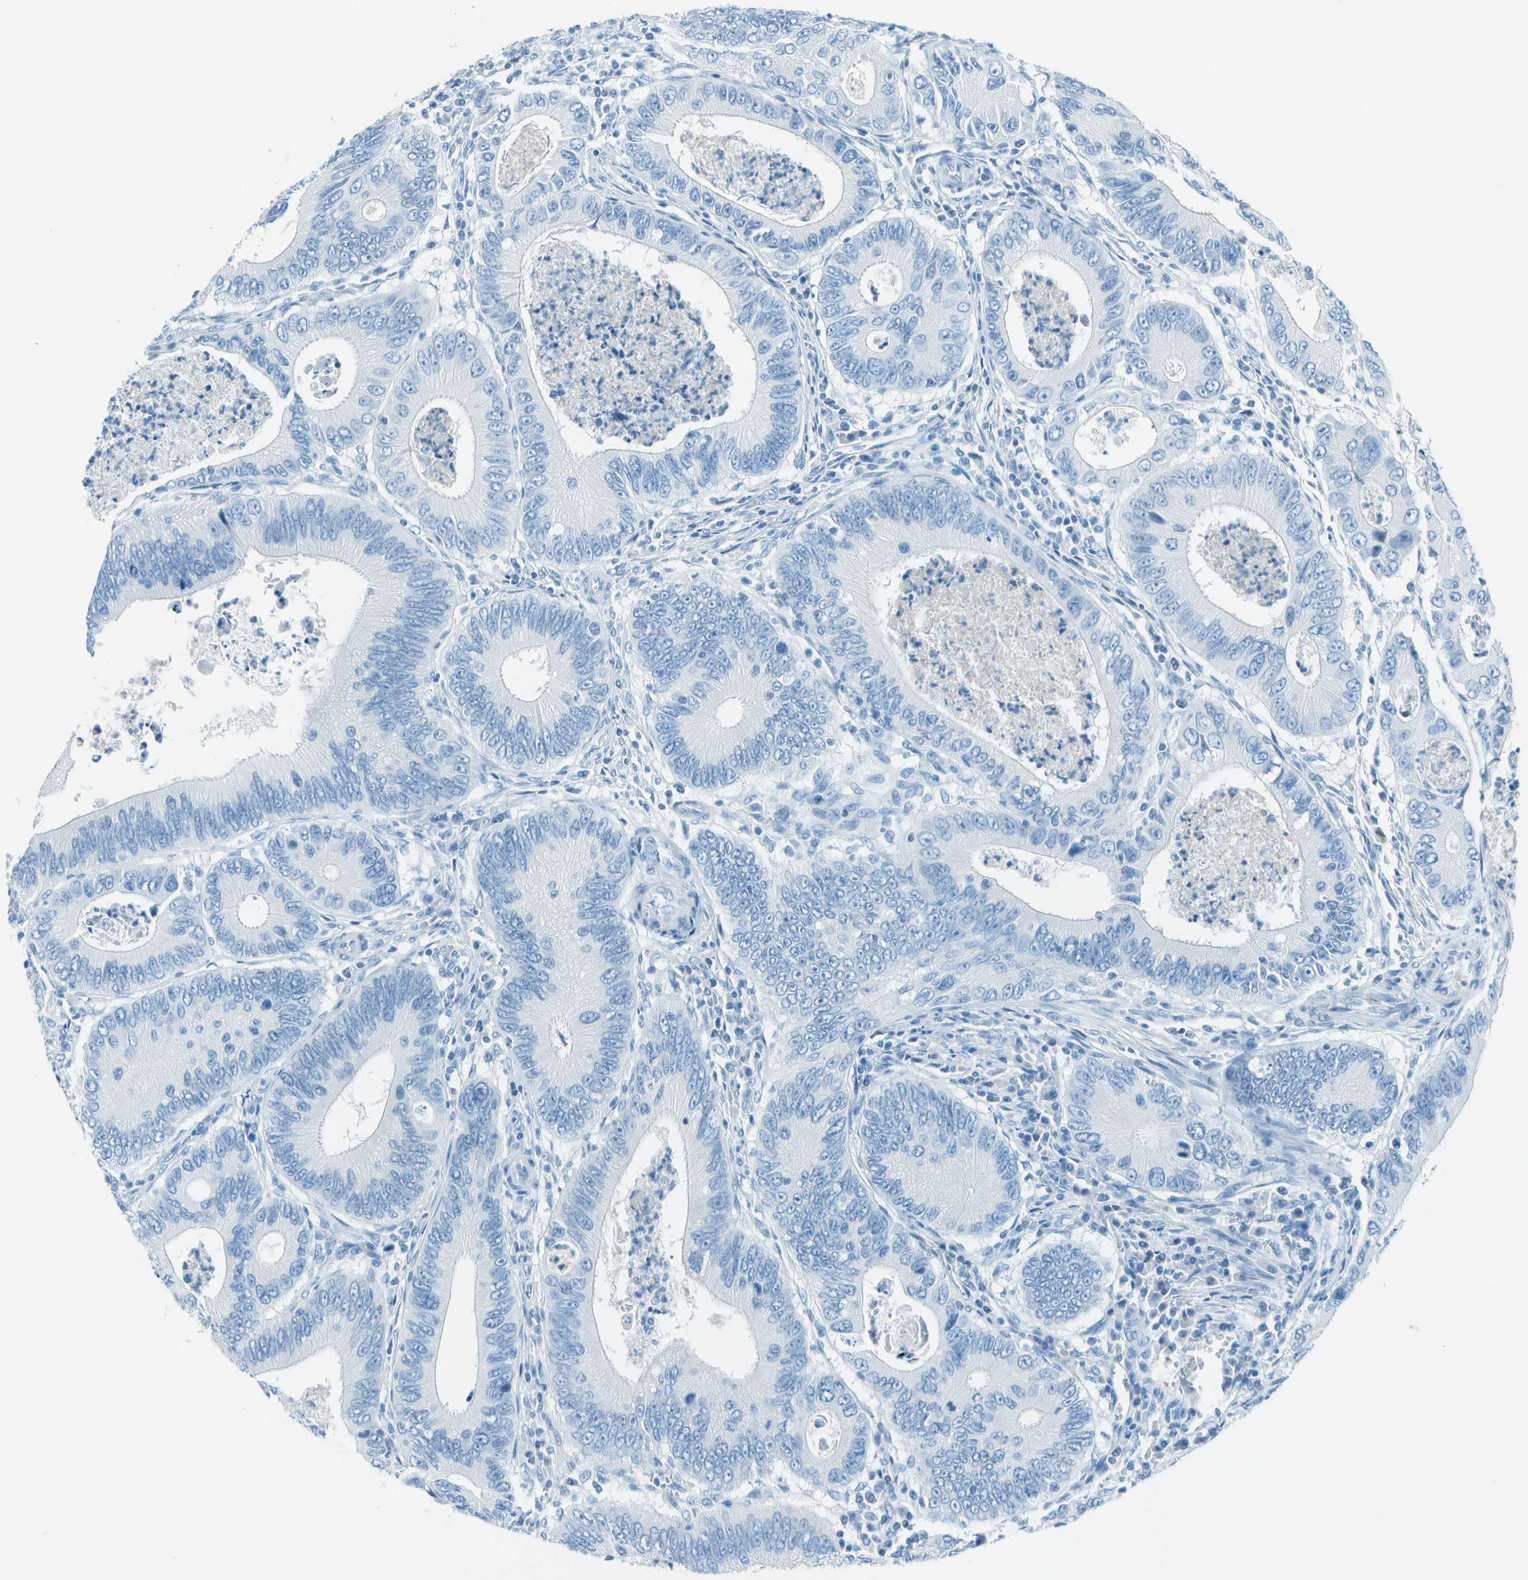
{"staining": {"intensity": "negative", "quantity": "none", "location": "none"}, "tissue": "colorectal cancer", "cell_type": "Tumor cells", "image_type": "cancer", "snomed": [{"axis": "morphology", "description": "Inflammation, NOS"}, {"axis": "morphology", "description": "Adenocarcinoma, NOS"}, {"axis": "topography", "description": "Colon"}], "caption": "Immunohistochemistry of human colorectal cancer (adenocarcinoma) shows no staining in tumor cells.", "gene": "FGF1", "patient": {"sex": "male", "age": 72}}